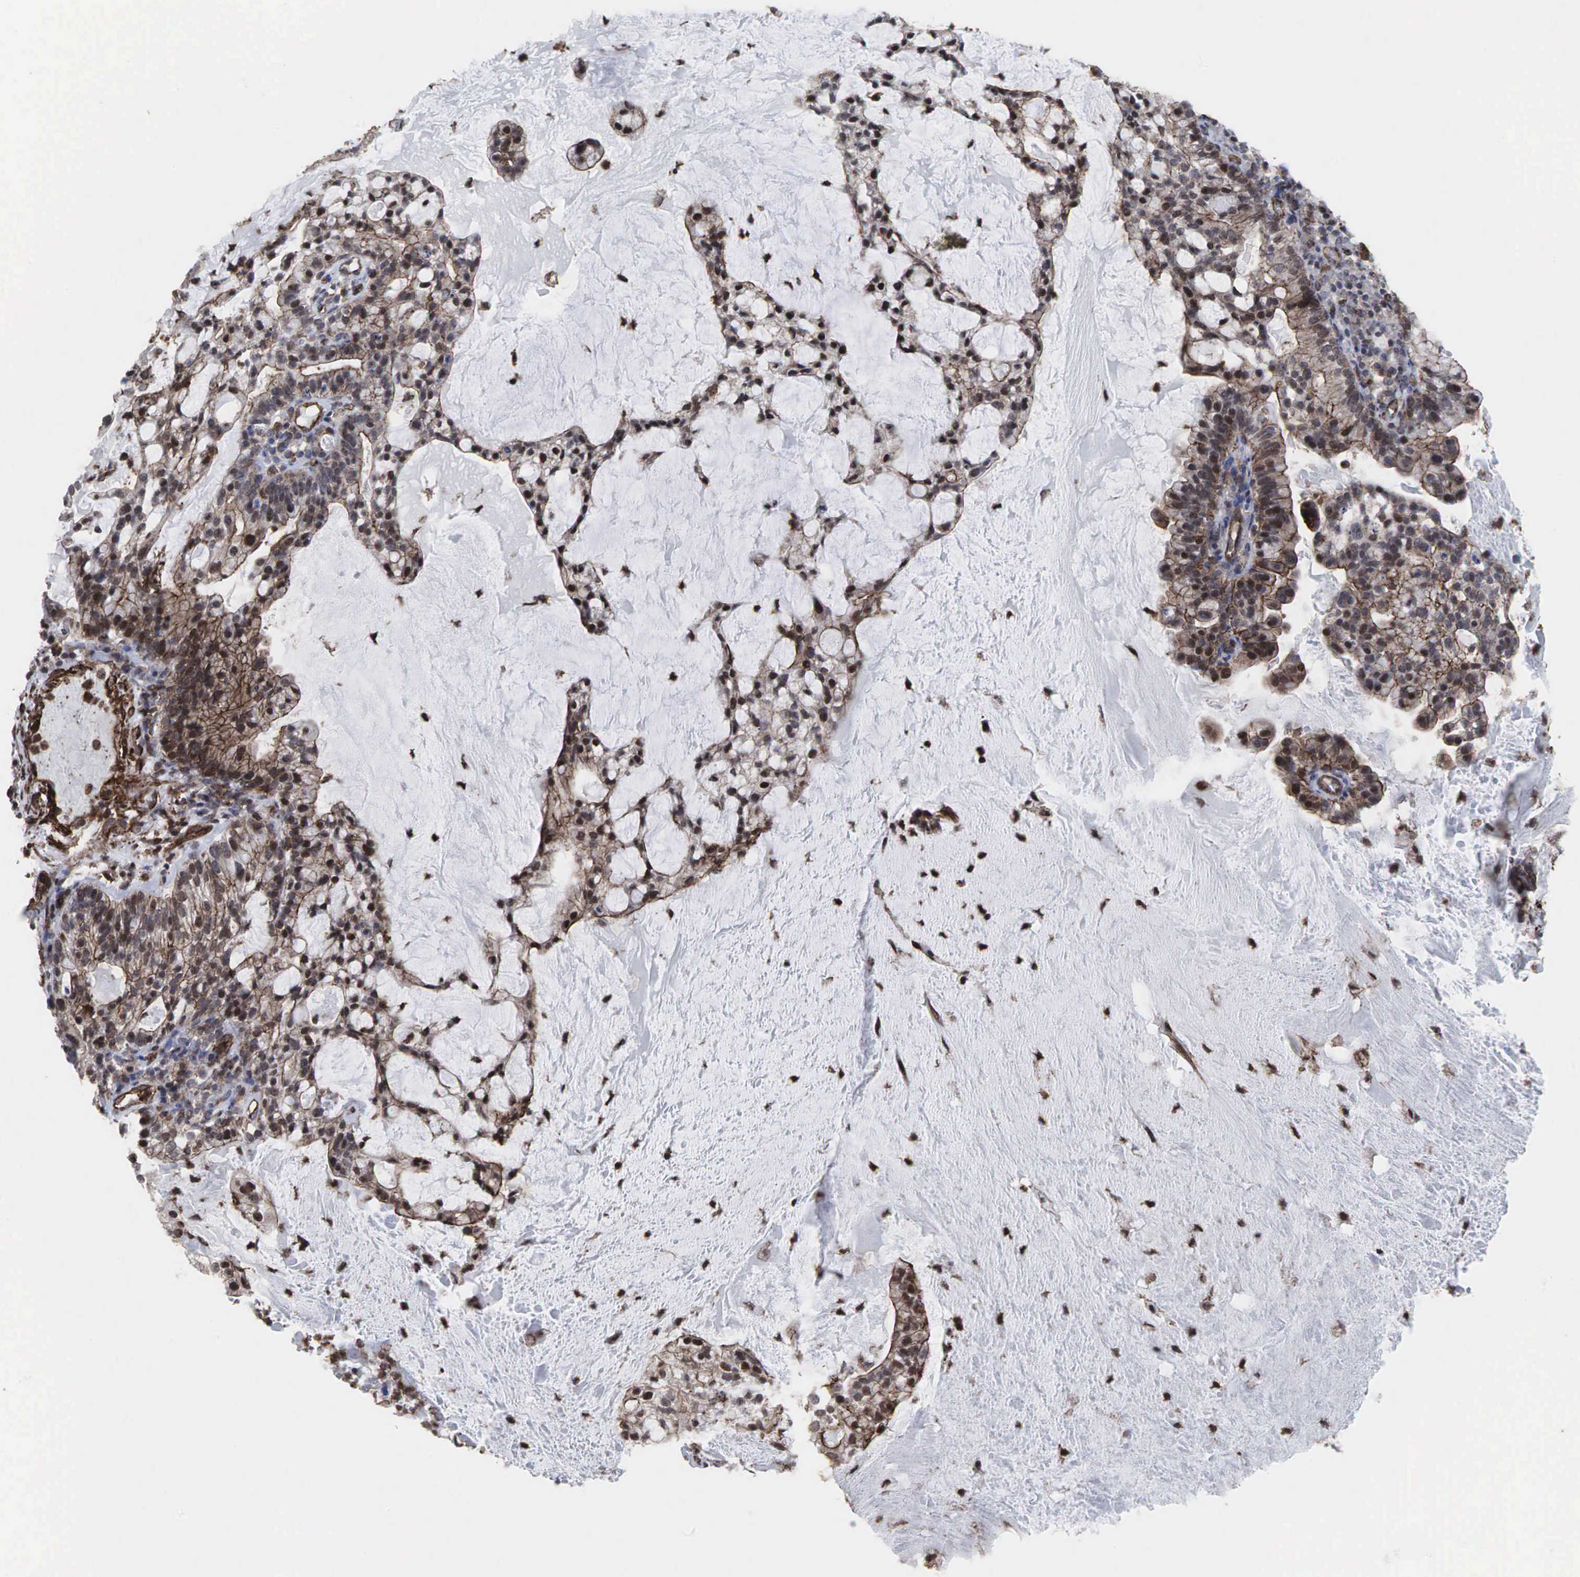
{"staining": {"intensity": "moderate", "quantity": ">75%", "location": "cytoplasmic/membranous,nuclear"}, "tissue": "cervical cancer", "cell_type": "Tumor cells", "image_type": "cancer", "snomed": [{"axis": "morphology", "description": "Adenocarcinoma, NOS"}, {"axis": "topography", "description": "Cervix"}], "caption": "A medium amount of moderate cytoplasmic/membranous and nuclear positivity is present in about >75% of tumor cells in cervical cancer (adenocarcinoma) tissue.", "gene": "GPRASP1", "patient": {"sex": "female", "age": 41}}